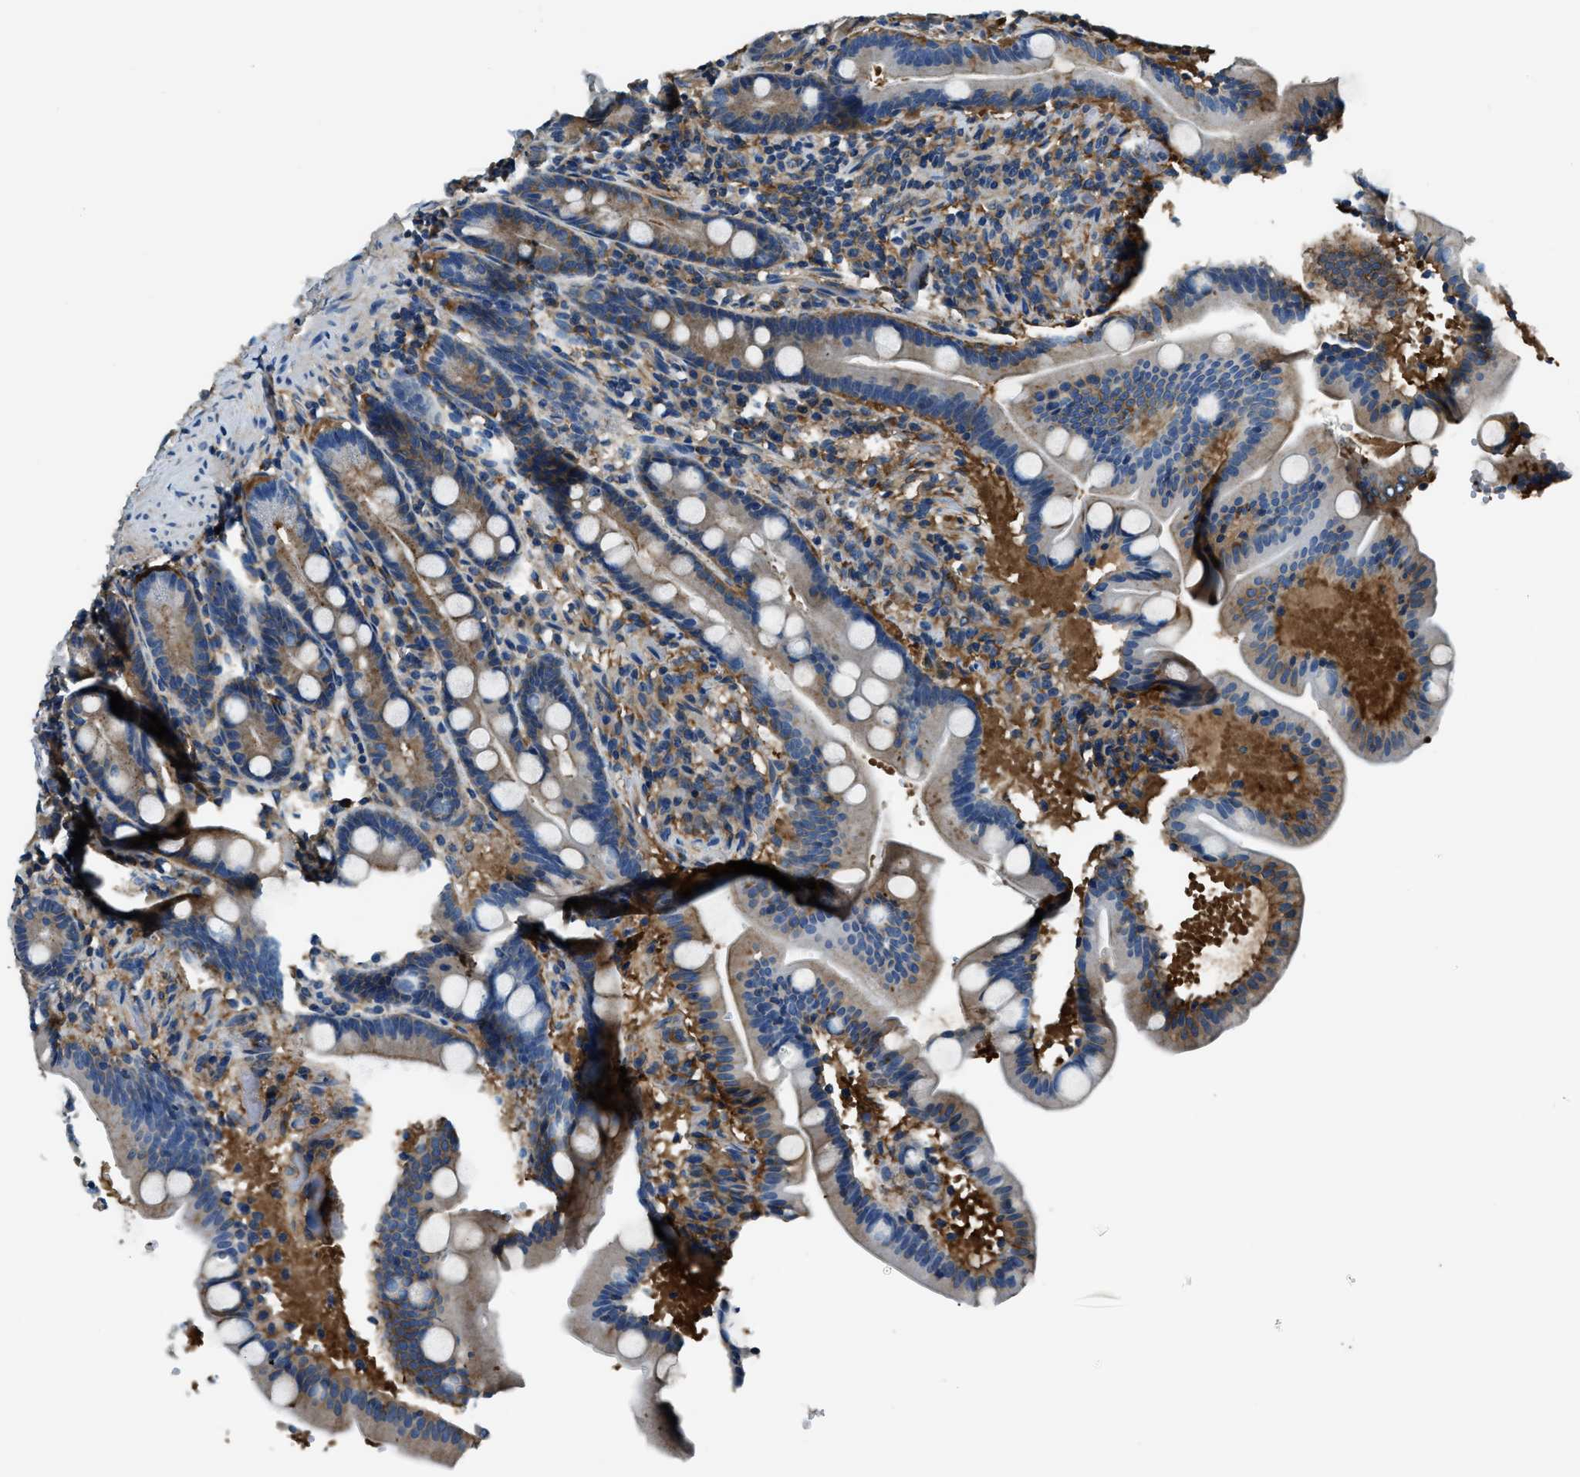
{"staining": {"intensity": "moderate", "quantity": "25%-75%", "location": "cytoplasmic/membranous"}, "tissue": "duodenum", "cell_type": "Glandular cells", "image_type": "normal", "snomed": [{"axis": "morphology", "description": "Normal tissue, NOS"}, {"axis": "topography", "description": "Duodenum"}], "caption": "Glandular cells display moderate cytoplasmic/membranous staining in about 25%-75% of cells in benign duodenum.", "gene": "EEA1", "patient": {"sex": "male", "age": 54}}